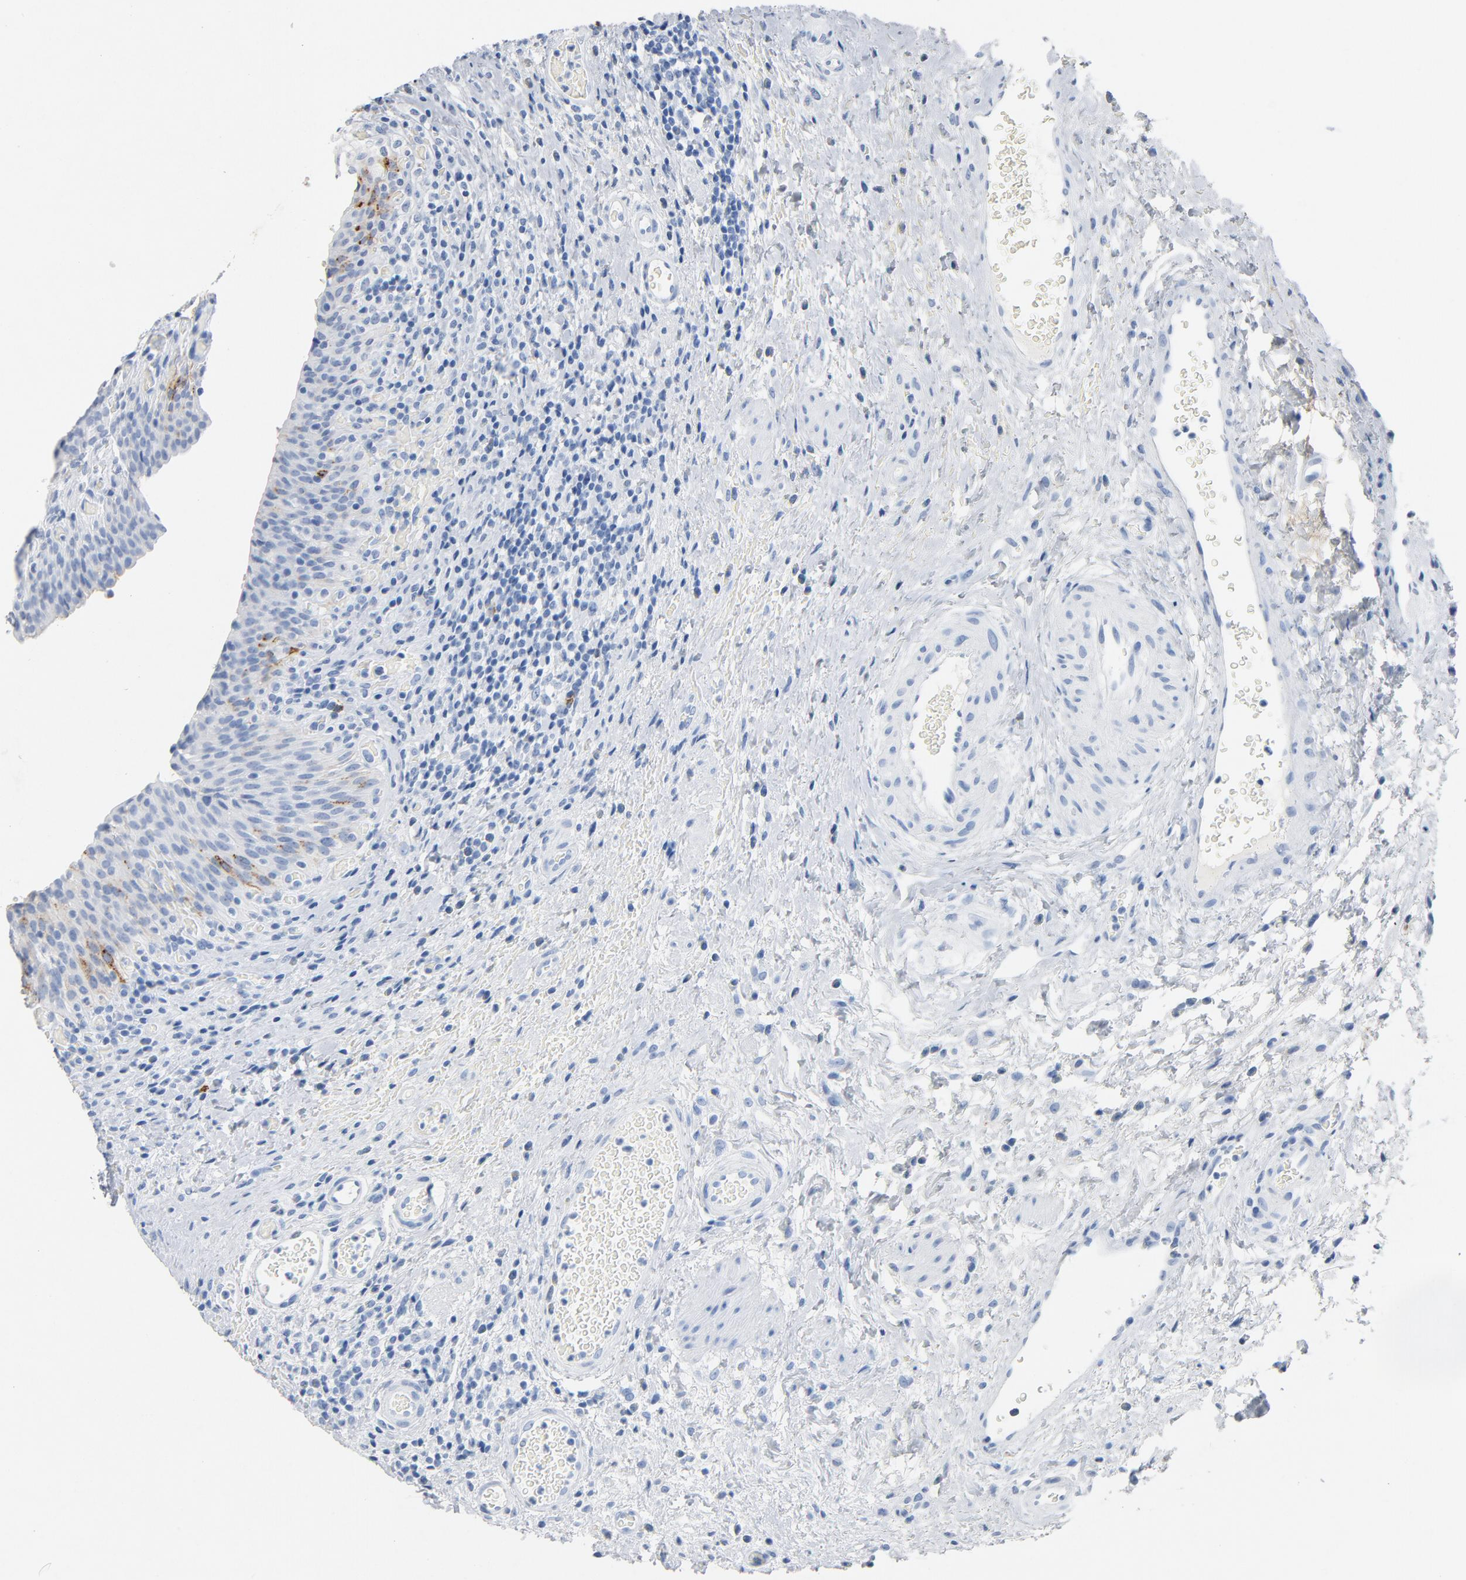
{"staining": {"intensity": "moderate", "quantity": "<25%", "location": "cytoplasmic/membranous"}, "tissue": "urinary bladder", "cell_type": "Urothelial cells", "image_type": "normal", "snomed": [{"axis": "morphology", "description": "Normal tissue, NOS"}, {"axis": "morphology", "description": "Urothelial carcinoma, High grade"}, {"axis": "topography", "description": "Urinary bladder"}], "caption": "Protein expression analysis of unremarkable urinary bladder exhibits moderate cytoplasmic/membranous staining in approximately <25% of urothelial cells. (brown staining indicates protein expression, while blue staining denotes nuclei).", "gene": "PTPRB", "patient": {"sex": "male", "age": 51}}